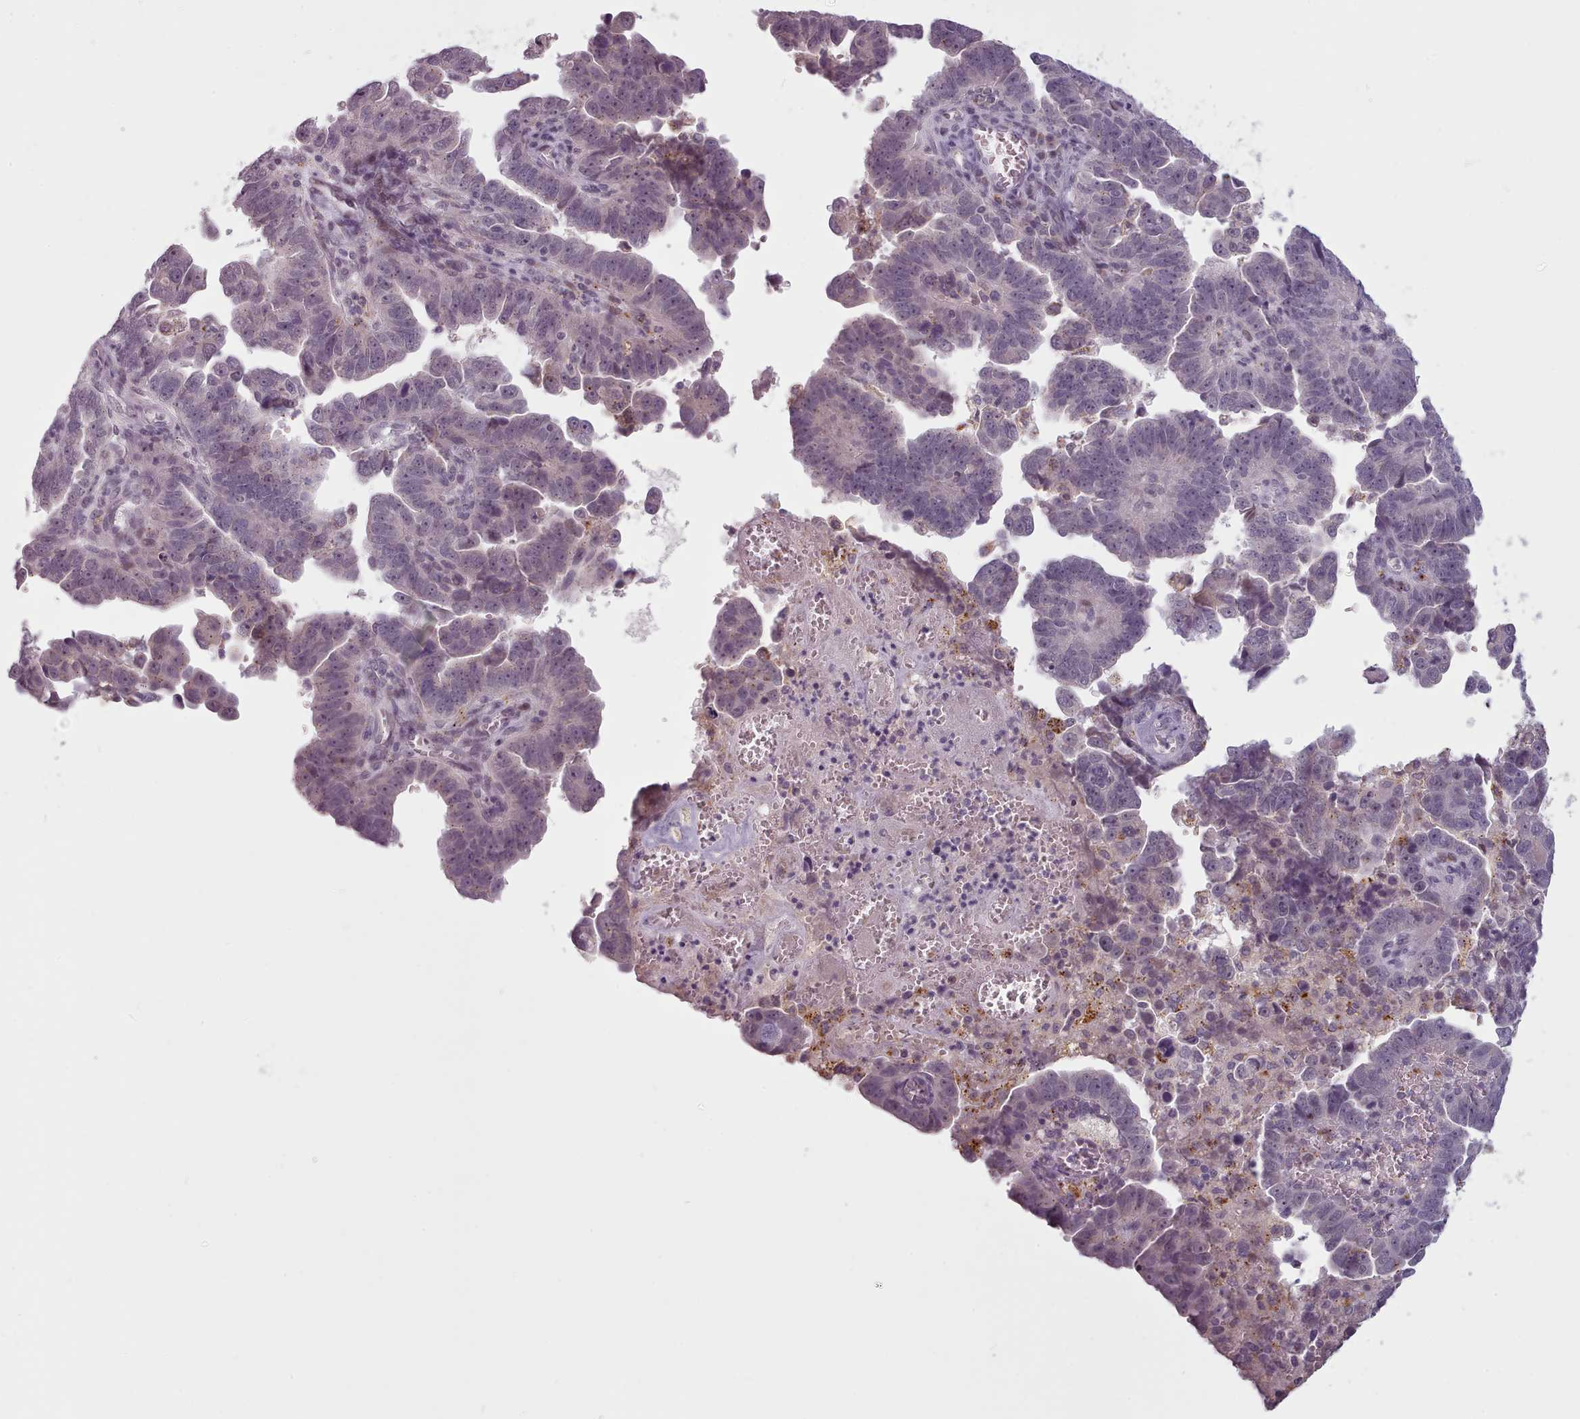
{"staining": {"intensity": "weak", "quantity": "<25%", "location": "nuclear"}, "tissue": "endometrial cancer", "cell_type": "Tumor cells", "image_type": "cancer", "snomed": [{"axis": "morphology", "description": "Adenocarcinoma, NOS"}, {"axis": "topography", "description": "Endometrium"}], "caption": "Immunohistochemistry image of endometrial cancer (adenocarcinoma) stained for a protein (brown), which shows no expression in tumor cells. The staining is performed using DAB (3,3'-diaminobenzidine) brown chromogen with nuclei counter-stained in using hematoxylin.", "gene": "PBX4", "patient": {"sex": "female", "age": 75}}